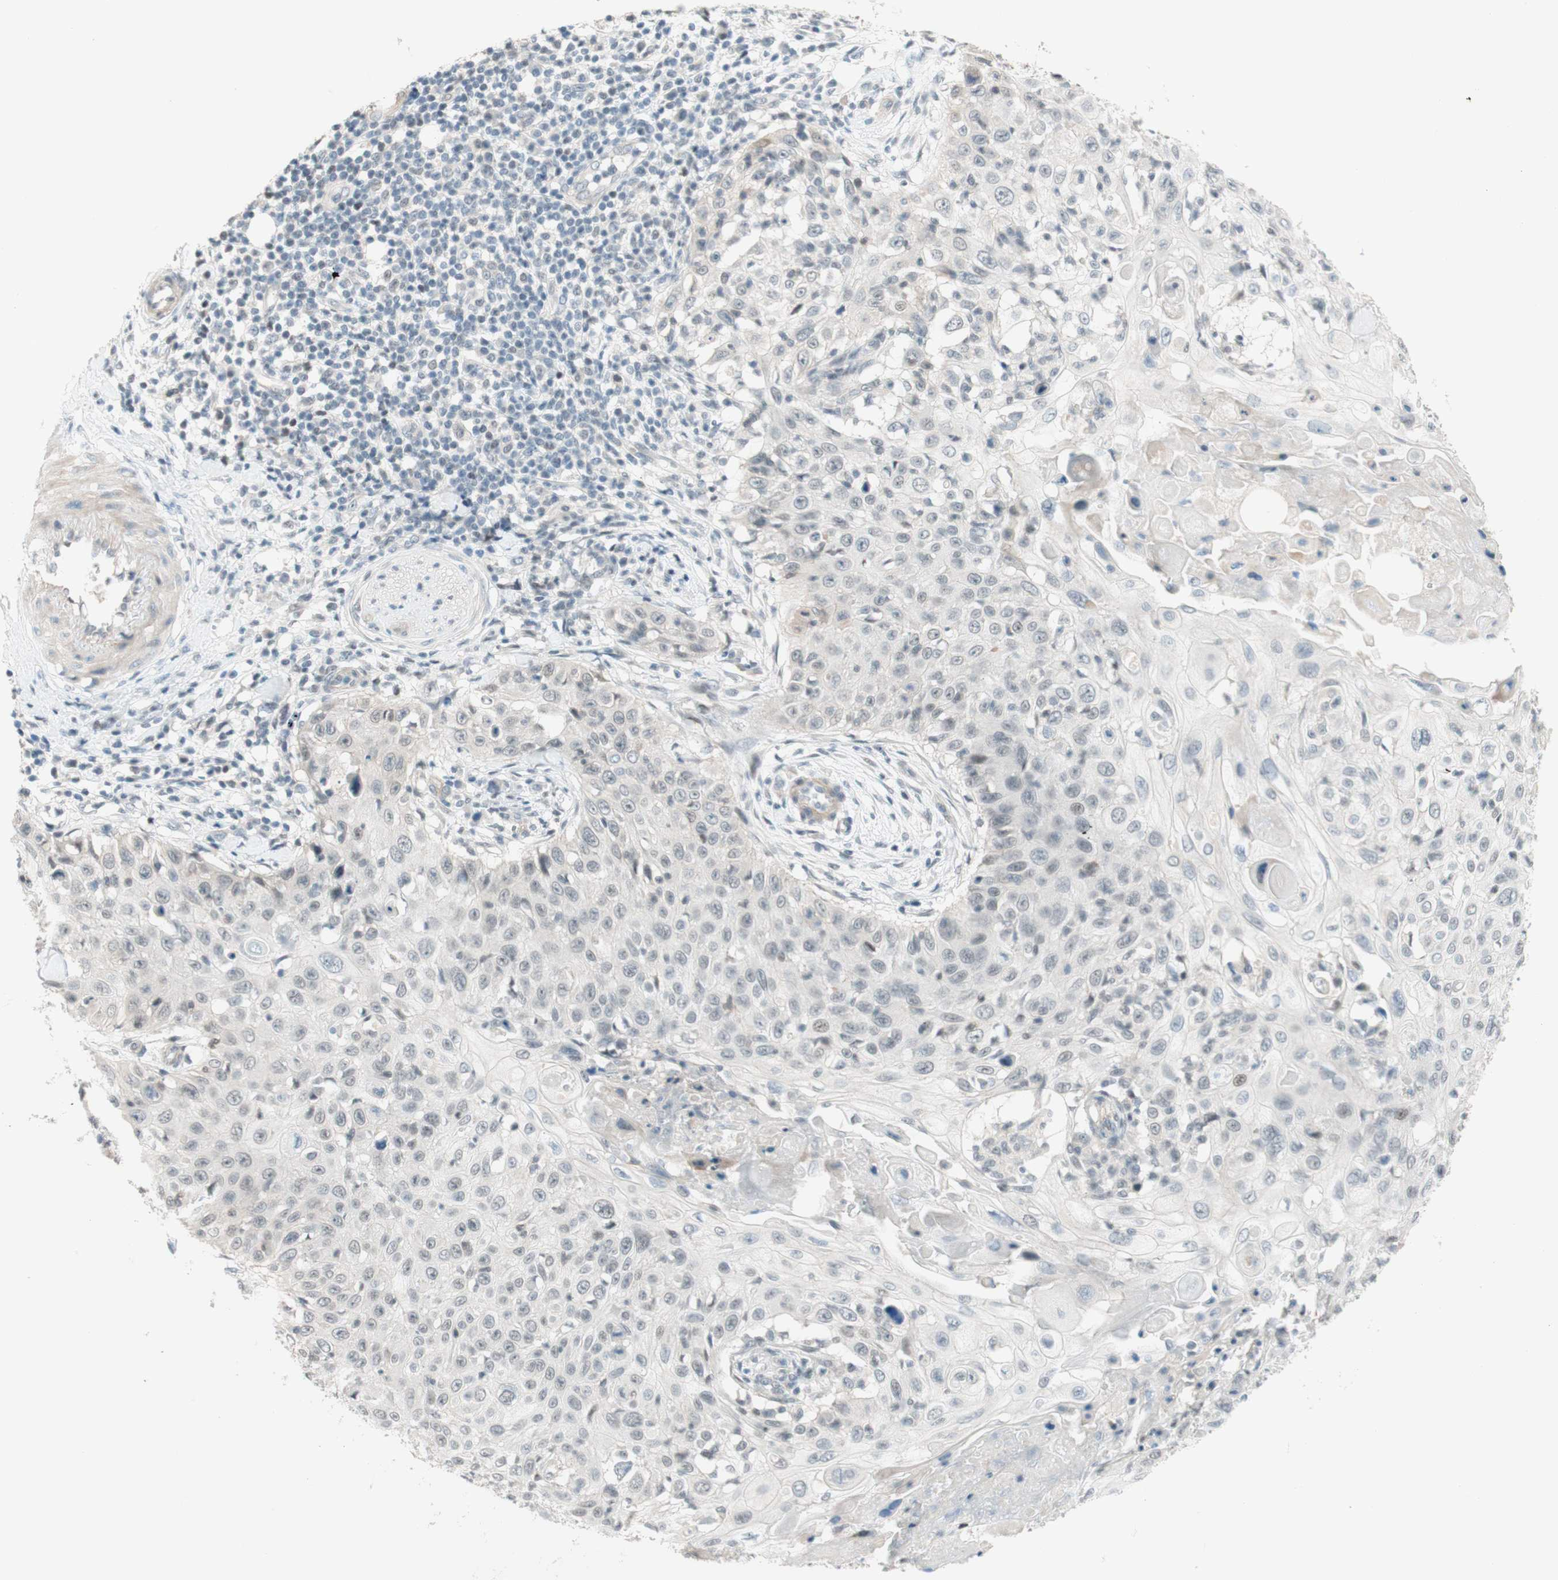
{"staining": {"intensity": "negative", "quantity": "none", "location": "none"}, "tissue": "skin cancer", "cell_type": "Tumor cells", "image_type": "cancer", "snomed": [{"axis": "morphology", "description": "Squamous cell carcinoma, NOS"}, {"axis": "topography", "description": "Skin"}], "caption": "Immunohistochemistry (IHC) image of neoplastic tissue: skin squamous cell carcinoma stained with DAB shows no significant protein expression in tumor cells.", "gene": "JPH1", "patient": {"sex": "male", "age": 86}}